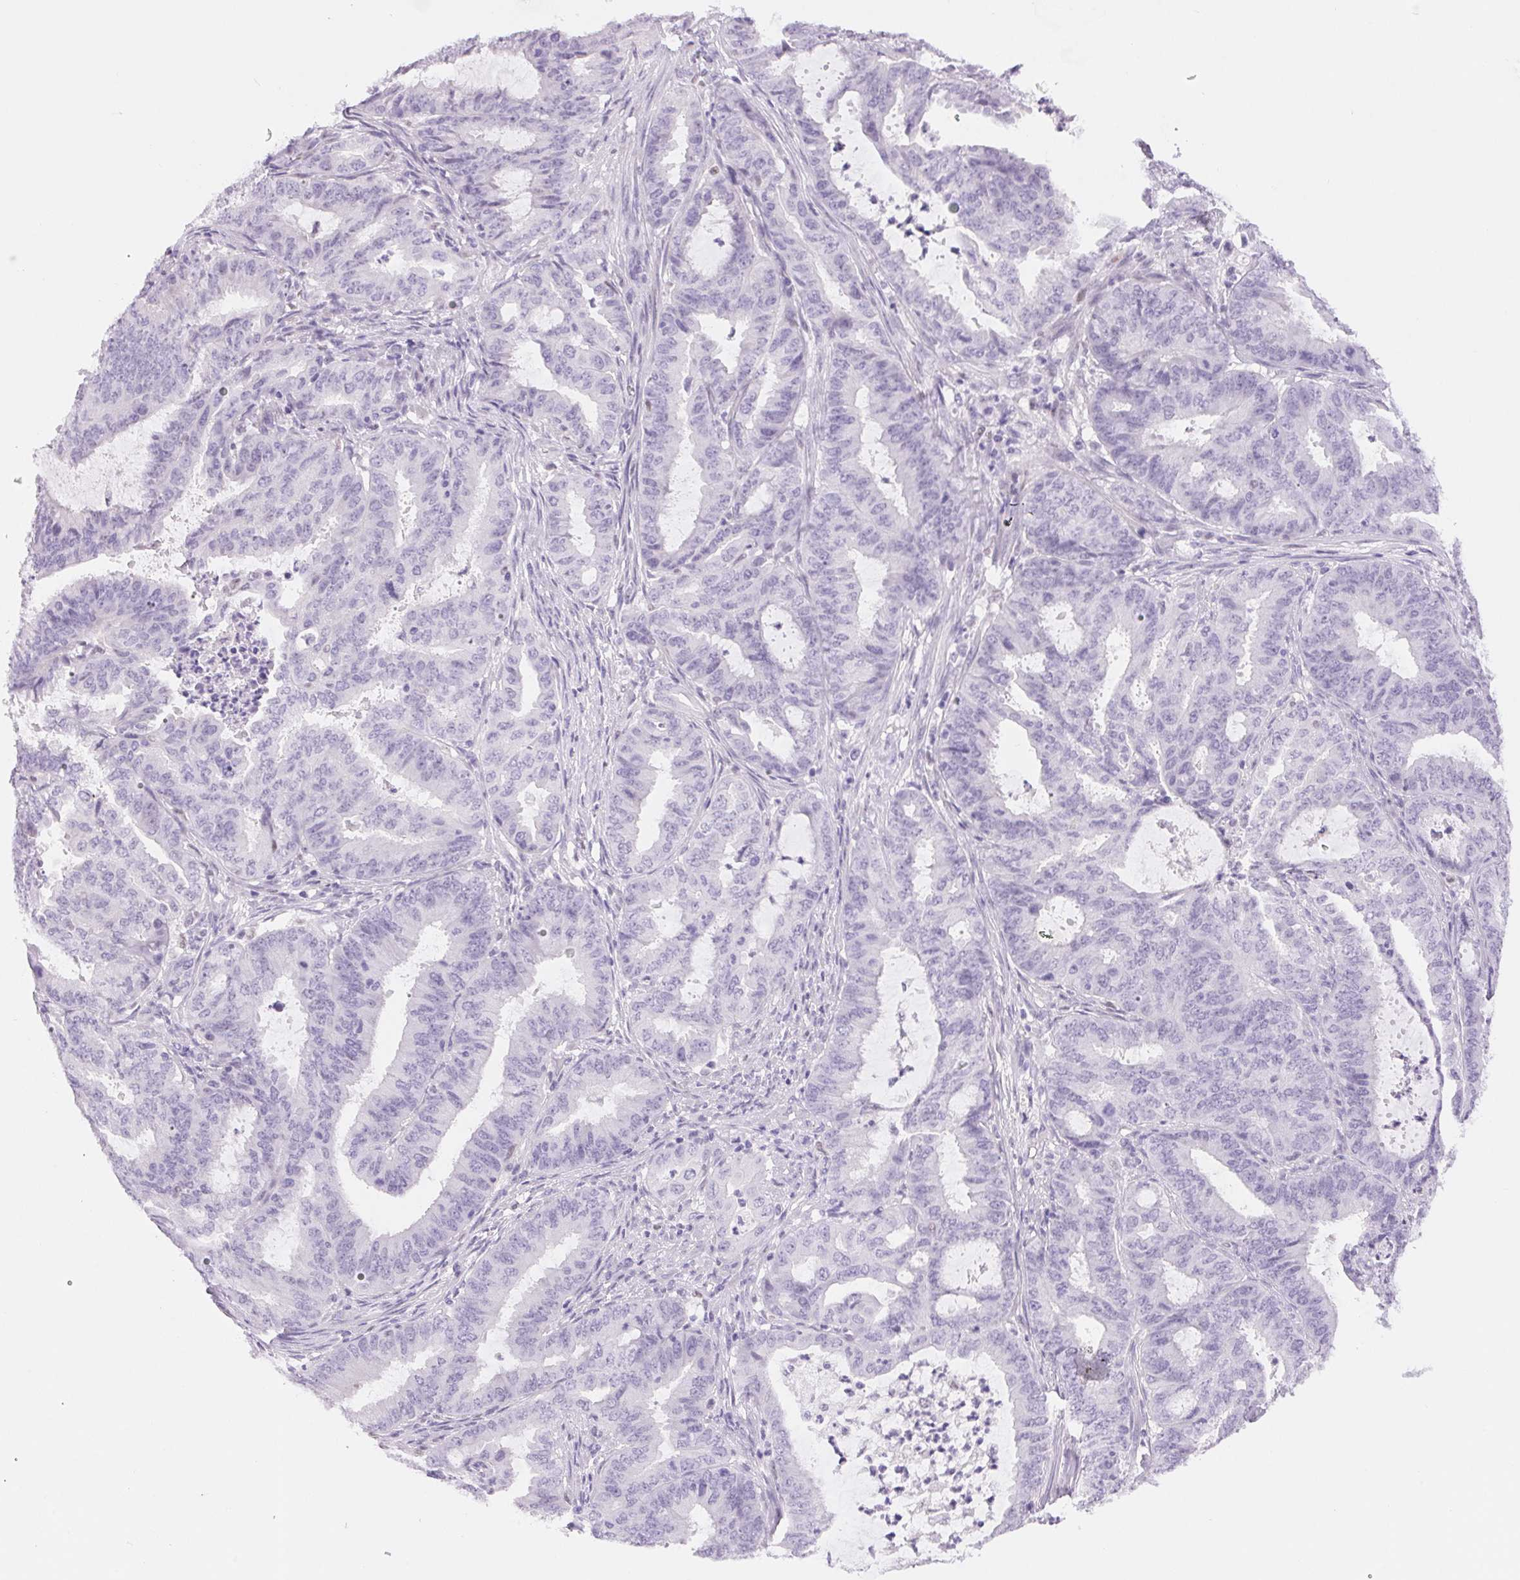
{"staining": {"intensity": "negative", "quantity": "none", "location": "none"}, "tissue": "endometrial cancer", "cell_type": "Tumor cells", "image_type": "cancer", "snomed": [{"axis": "morphology", "description": "Adenocarcinoma, NOS"}, {"axis": "topography", "description": "Endometrium"}], "caption": "There is no significant staining in tumor cells of endometrial cancer.", "gene": "ASGR2", "patient": {"sex": "female", "age": 51}}